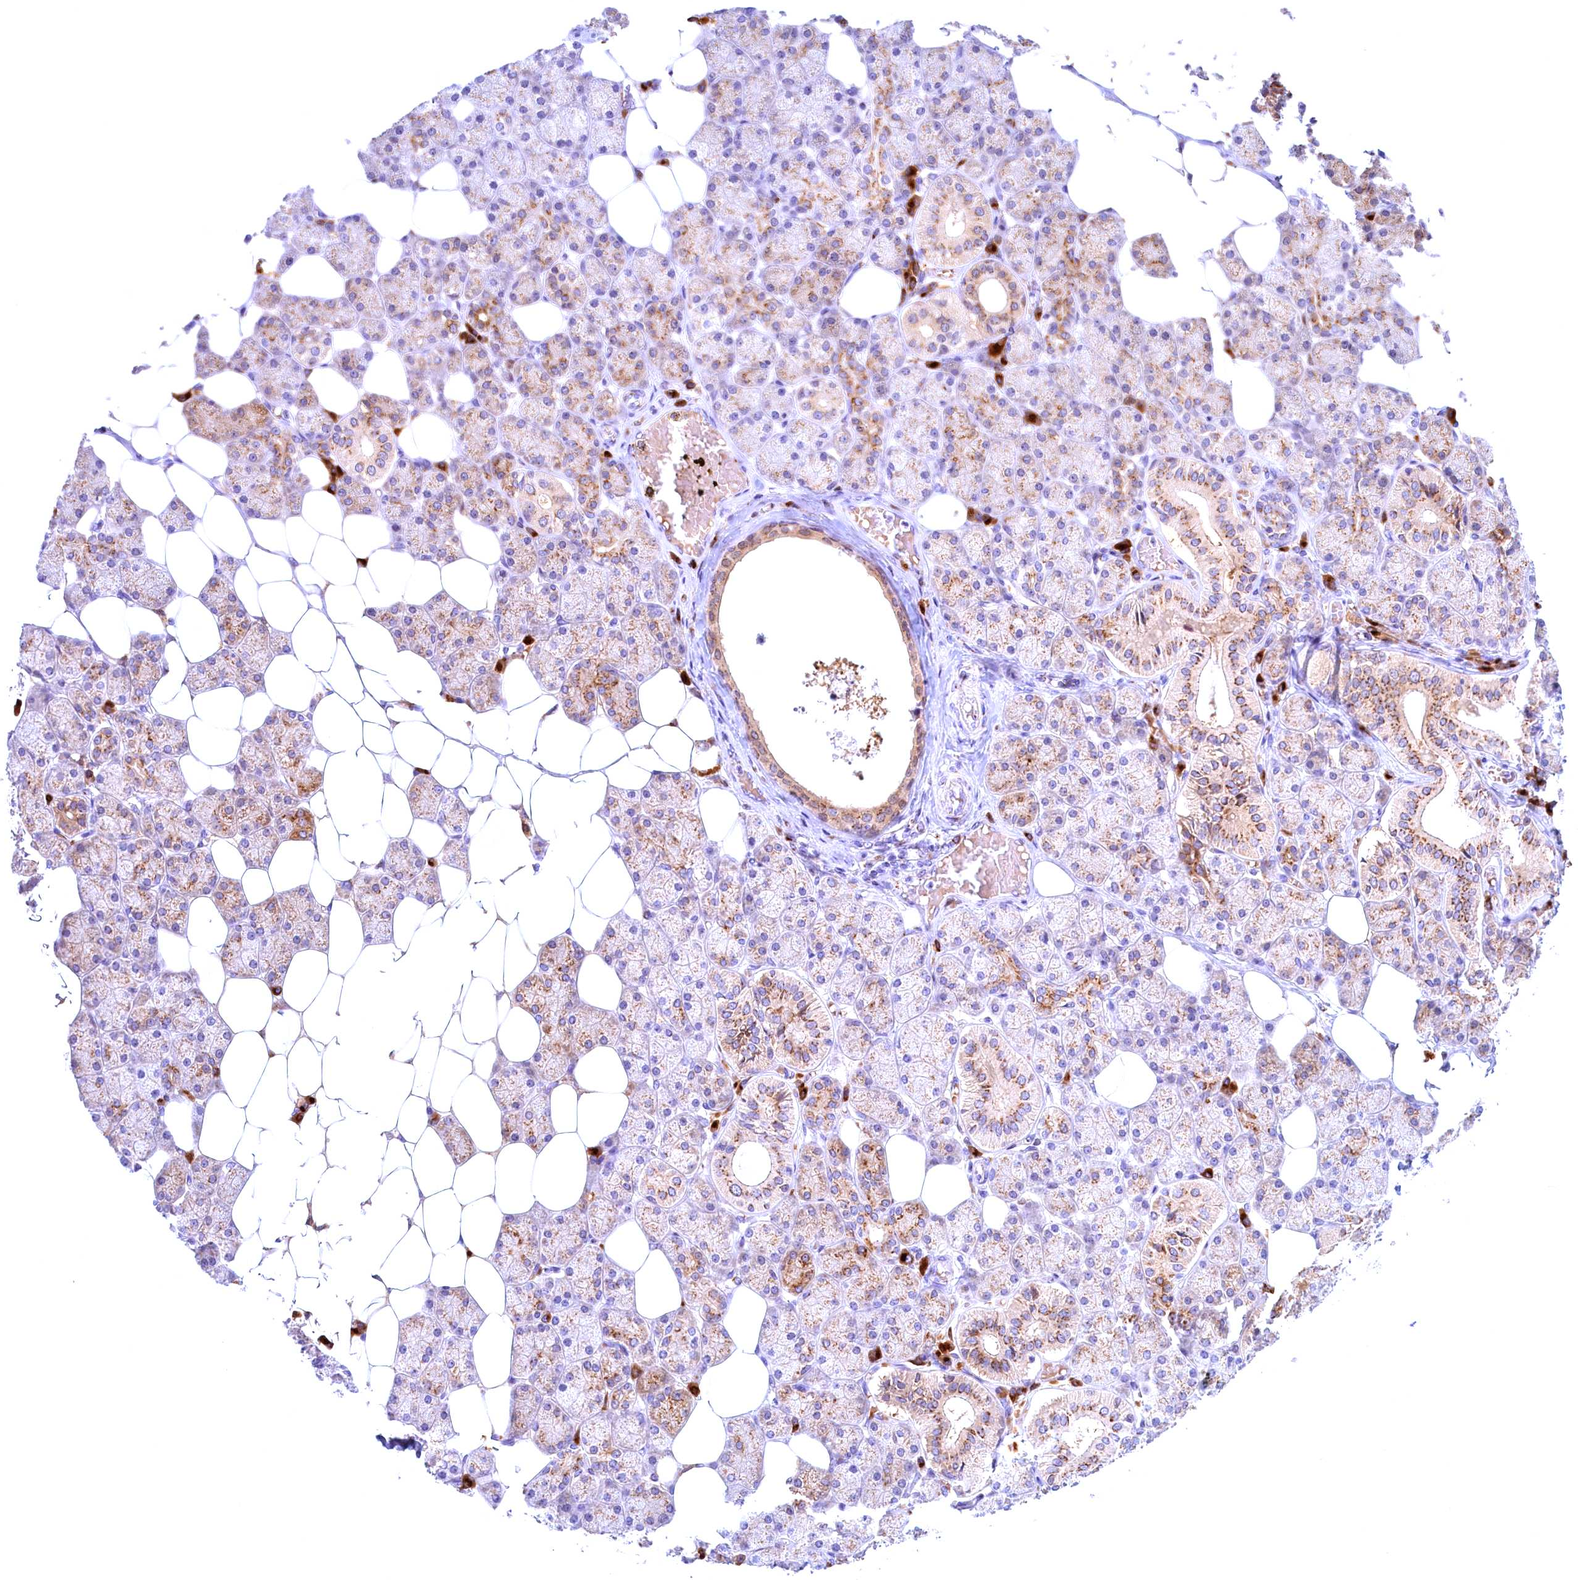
{"staining": {"intensity": "moderate", "quantity": "25%-75%", "location": "cytoplasmic/membranous"}, "tissue": "salivary gland", "cell_type": "Glandular cells", "image_type": "normal", "snomed": [{"axis": "morphology", "description": "Normal tissue, NOS"}, {"axis": "topography", "description": "Salivary gland"}], "caption": "This is an image of IHC staining of unremarkable salivary gland, which shows moderate expression in the cytoplasmic/membranous of glandular cells.", "gene": "BLVRB", "patient": {"sex": "female", "age": 33}}